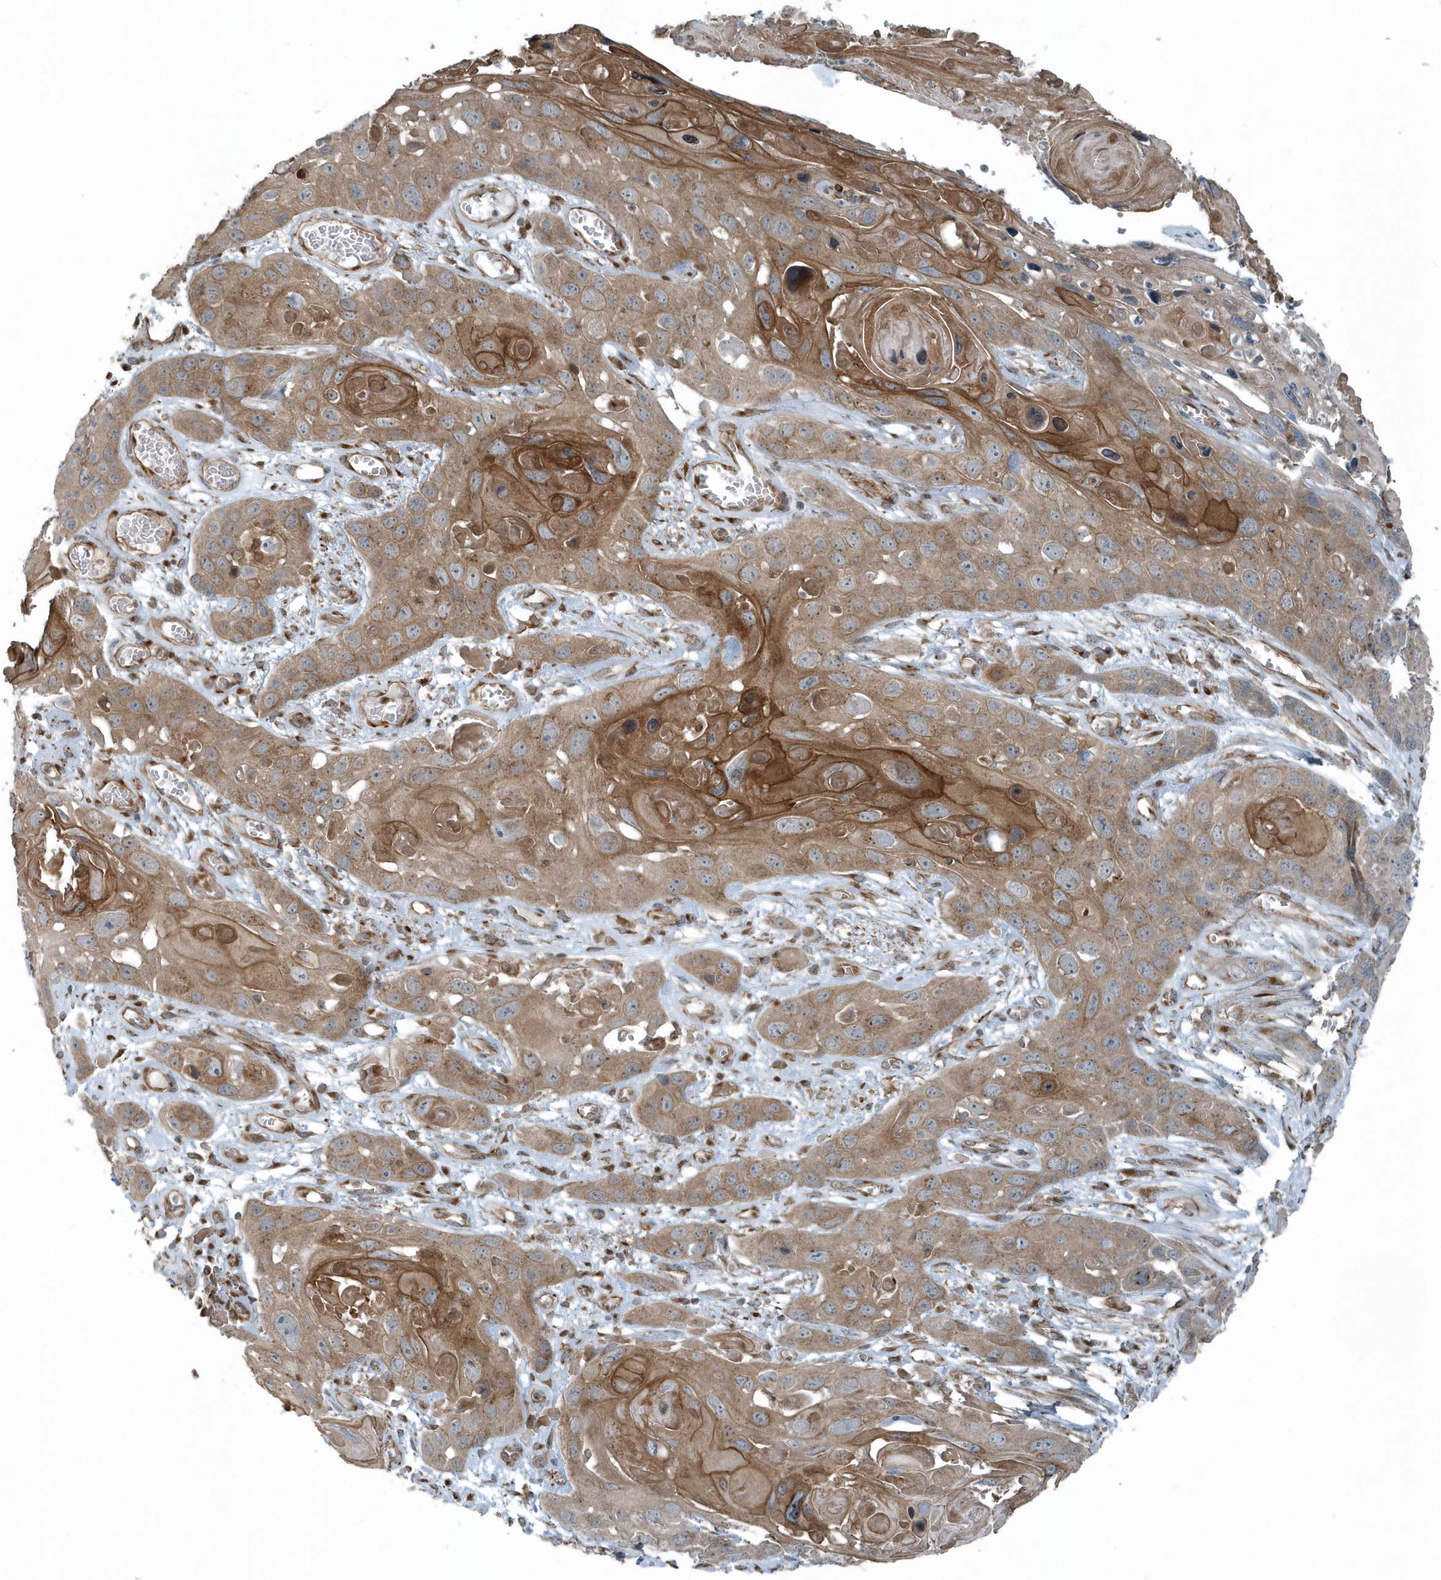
{"staining": {"intensity": "moderate", "quantity": ">75%", "location": "cytoplasmic/membranous"}, "tissue": "skin cancer", "cell_type": "Tumor cells", "image_type": "cancer", "snomed": [{"axis": "morphology", "description": "Squamous cell carcinoma, NOS"}, {"axis": "topography", "description": "Skin"}], "caption": "This micrograph exhibits skin squamous cell carcinoma stained with immunohistochemistry to label a protein in brown. The cytoplasmic/membranous of tumor cells show moderate positivity for the protein. Nuclei are counter-stained blue.", "gene": "GCC2", "patient": {"sex": "male", "age": 55}}